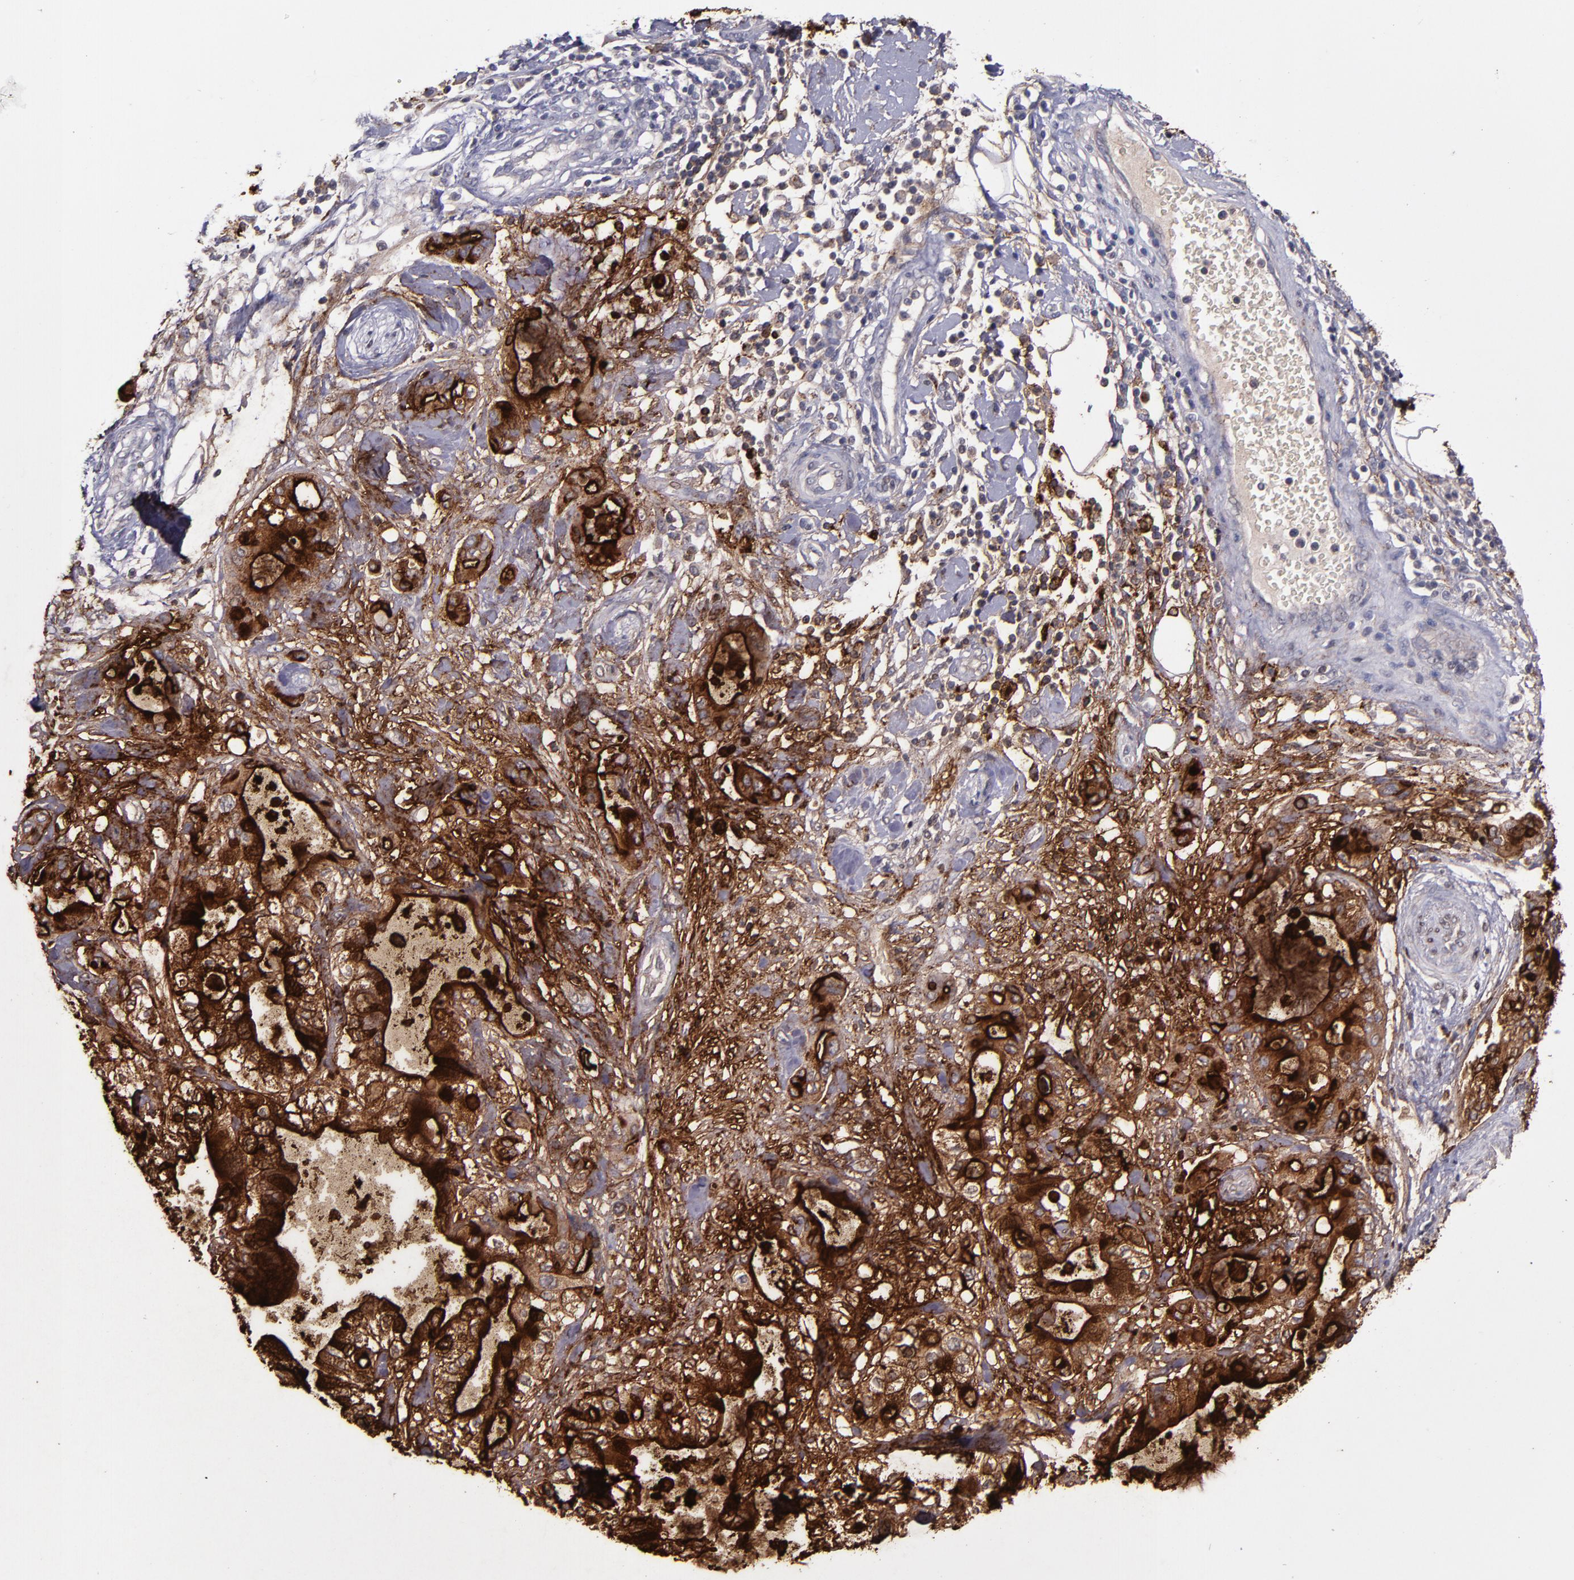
{"staining": {"intensity": "strong", "quantity": ">75%", "location": "cytoplasmic/membranous"}, "tissue": "pancreatic cancer", "cell_type": "Tumor cells", "image_type": "cancer", "snomed": [{"axis": "morphology", "description": "Adenocarcinoma, NOS"}, {"axis": "morphology", "description": "Adenocarcinoma, metastatic, NOS"}, {"axis": "topography", "description": "Lymph node"}, {"axis": "topography", "description": "Pancreas"}, {"axis": "topography", "description": "Duodenum"}], "caption": "Pancreatic cancer (adenocarcinoma) tissue reveals strong cytoplasmic/membranous positivity in about >75% of tumor cells", "gene": "MFGE8", "patient": {"sex": "female", "age": 64}}